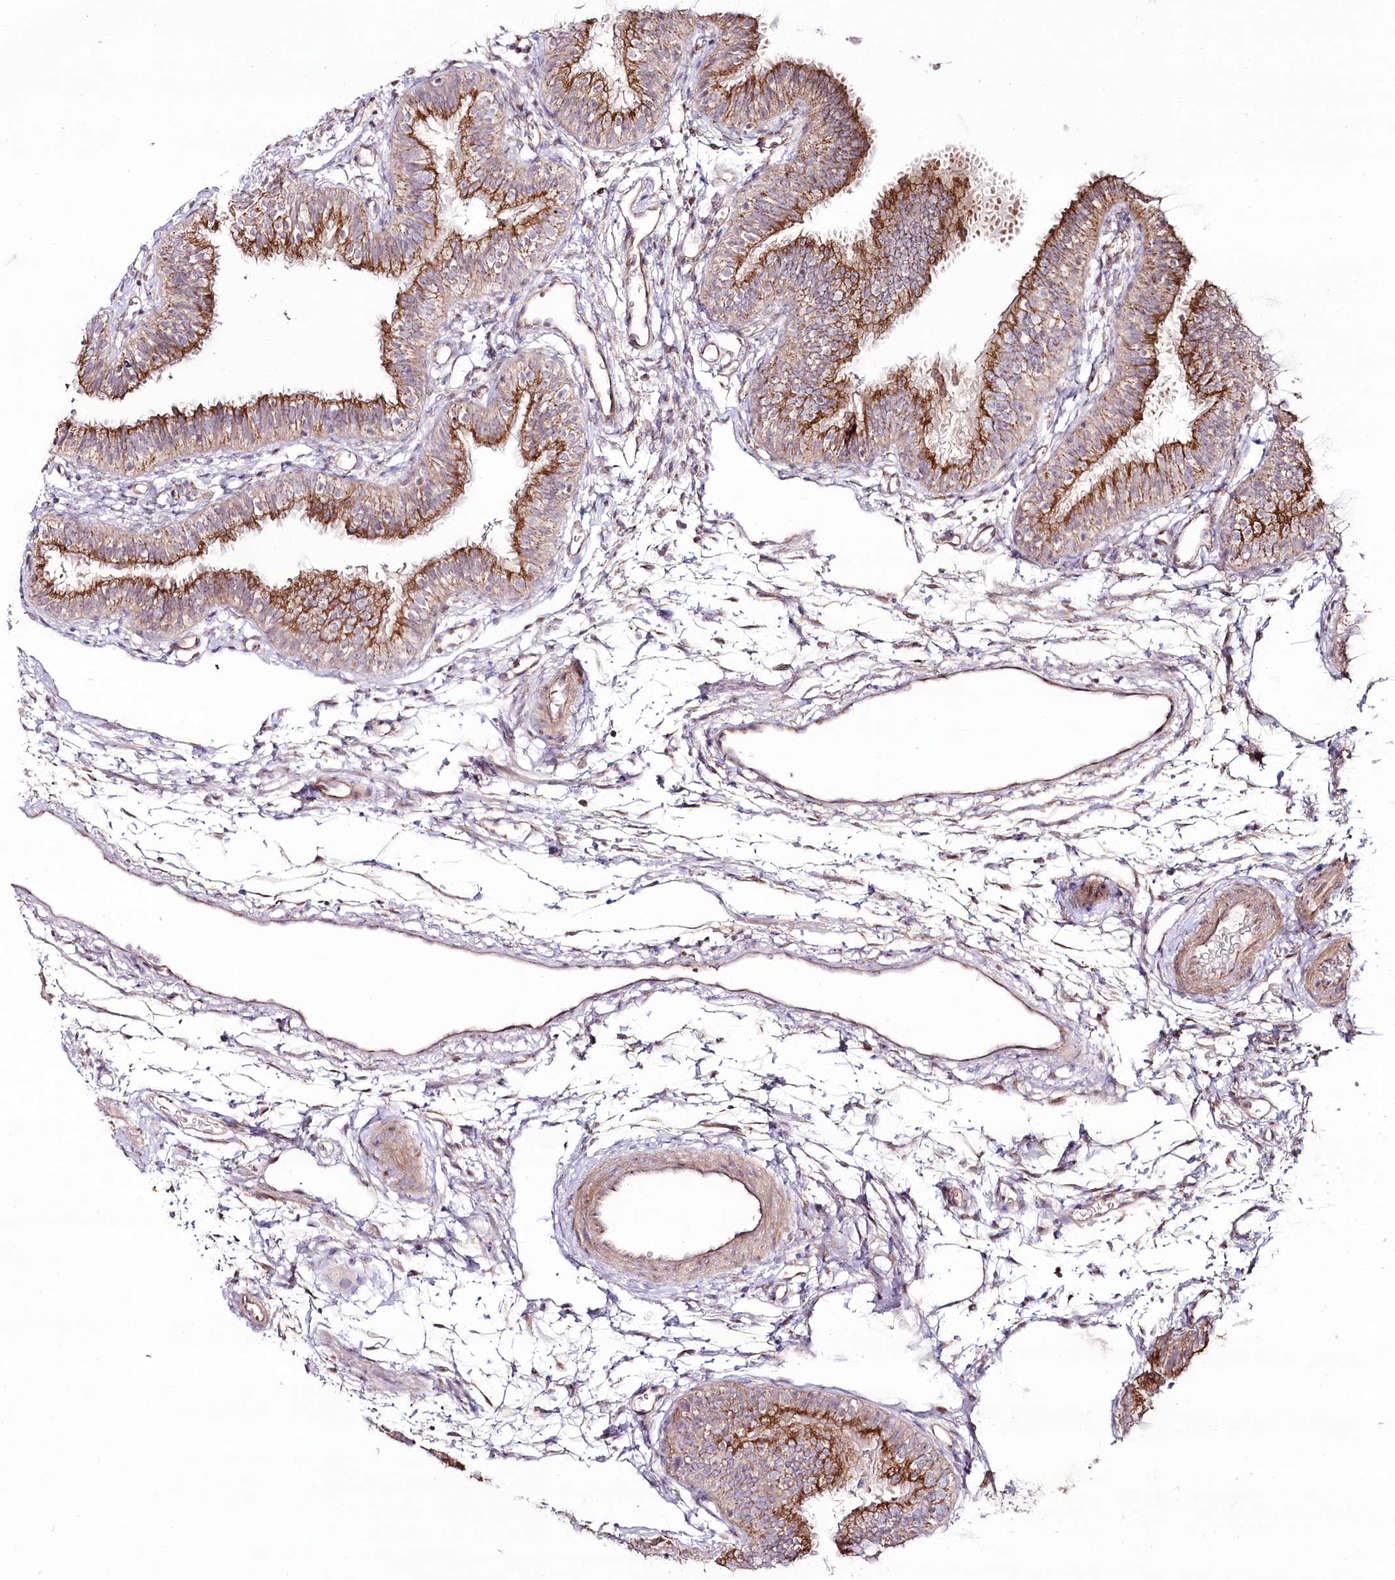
{"staining": {"intensity": "moderate", "quantity": ">75%", "location": "cytoplasmic/membranous"}, "tissue": "fallopian tube", "cell_type": "Glandular cells", "image_type": "normal", "snomed": [{"axis": "morphology", "description": "Normal tissue, NOS"}, {"axis": "topography", "description": "Fallopian tube"}], "caption": "Immunohistochemistry (IHC) micrograph of normal fallopian tube stained for a protein (brown), which demonstrates medium levels of moderate cytoplasmic/membranous expression in about >75% of glandular cells.", "gene": "REXO2", "patient": {"sex": "female", "age": 35}}